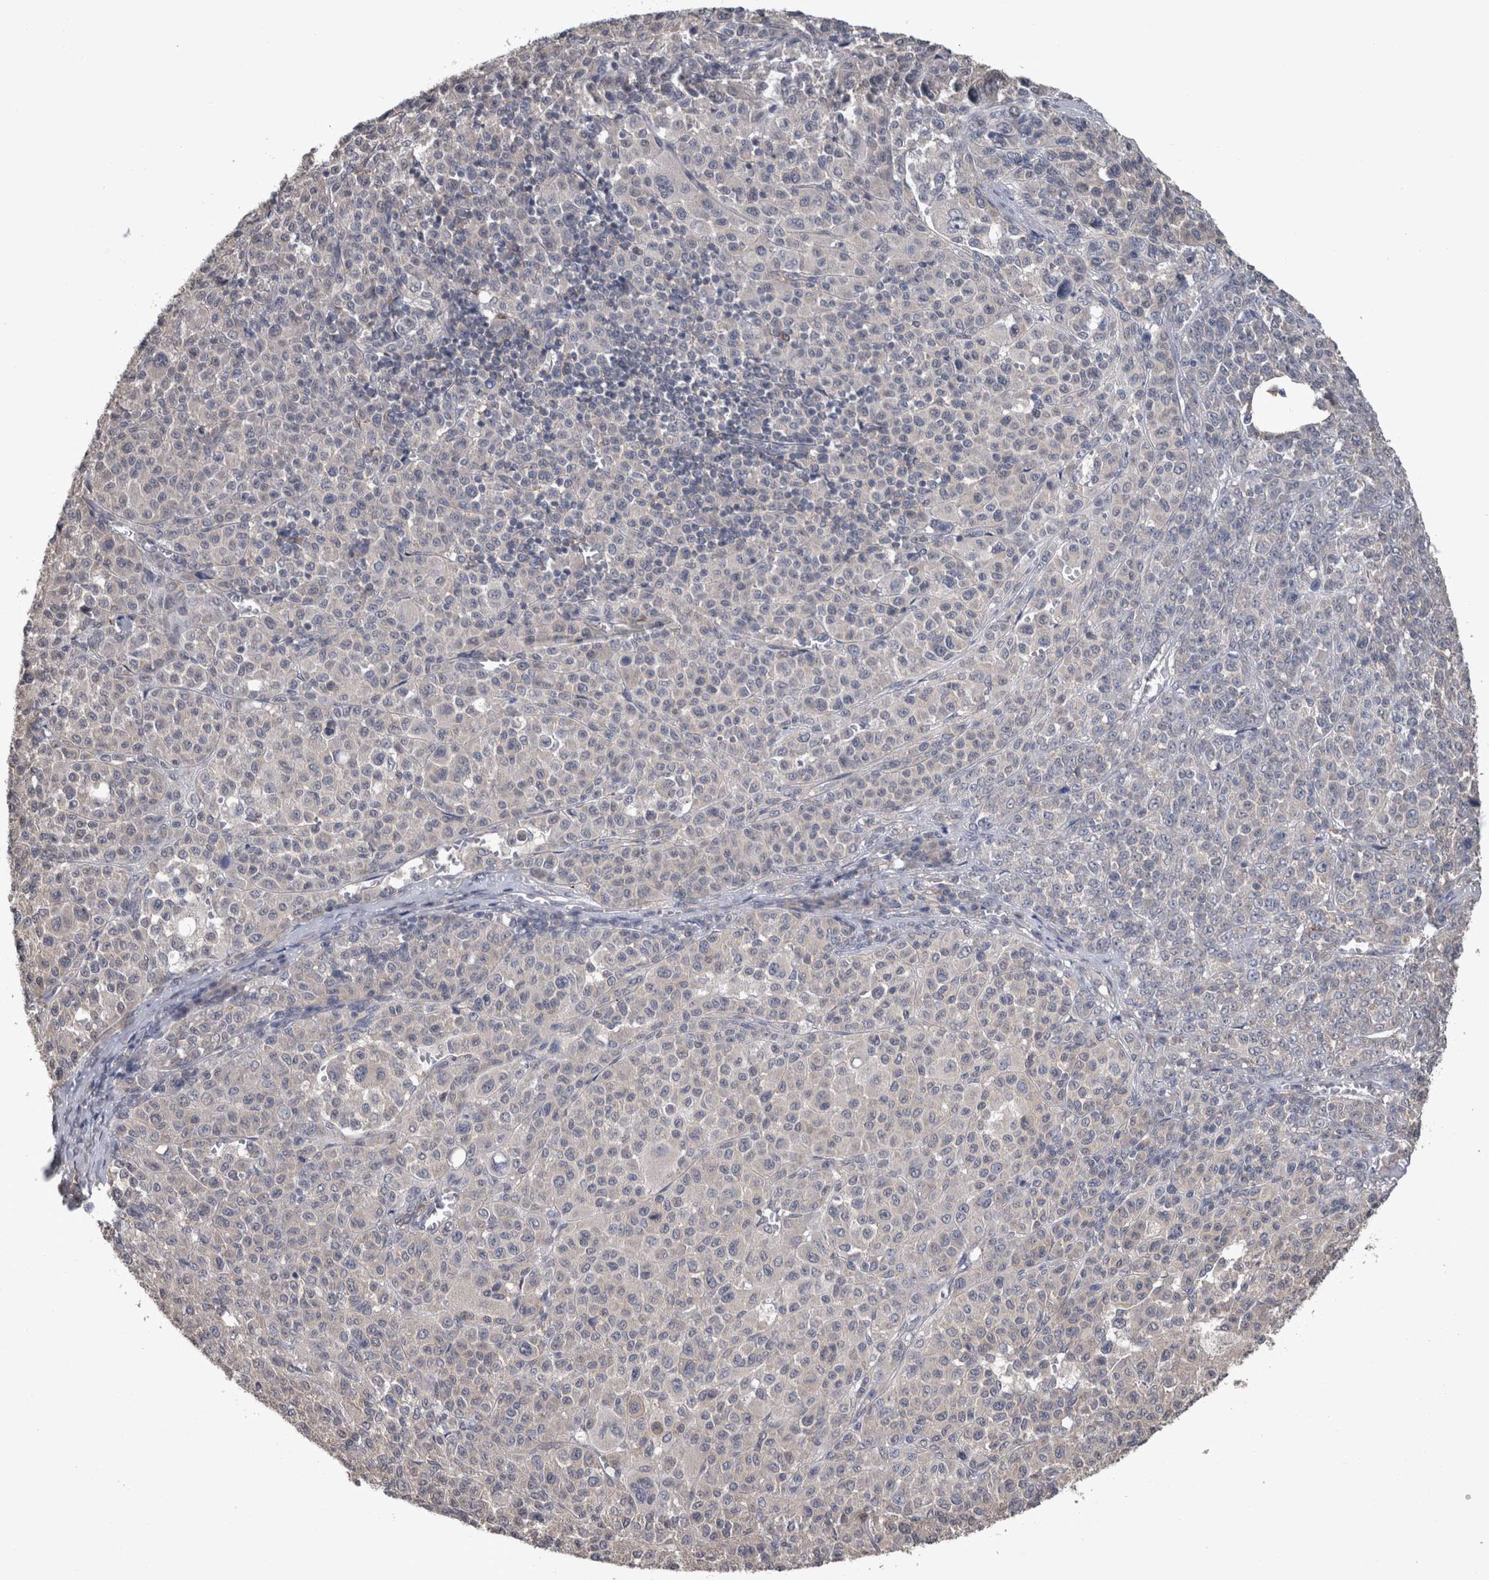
{"staining": {"intensity": "negative", "quantity": "none", "location": "none"}, "tissue": "melanoma", "cell_type": "Tumor cells", "image_type": "cancer", "snomed": [{"axis": "morphology", "description": "Malignant melanoma, Metastatic site"}, {"axis": "topography", "description": "Skin"}], "caption": "The immunohistochemistry (IHC) photomicrograph has no significant staining in tumor cells of melanoma tissue. (DAB (3,3'-diaminobenzidine) IHC visualized using brightfield microscopy, high magnification).", "gene": "DDX6", "patient": {"sex": "female", "age": 74}}